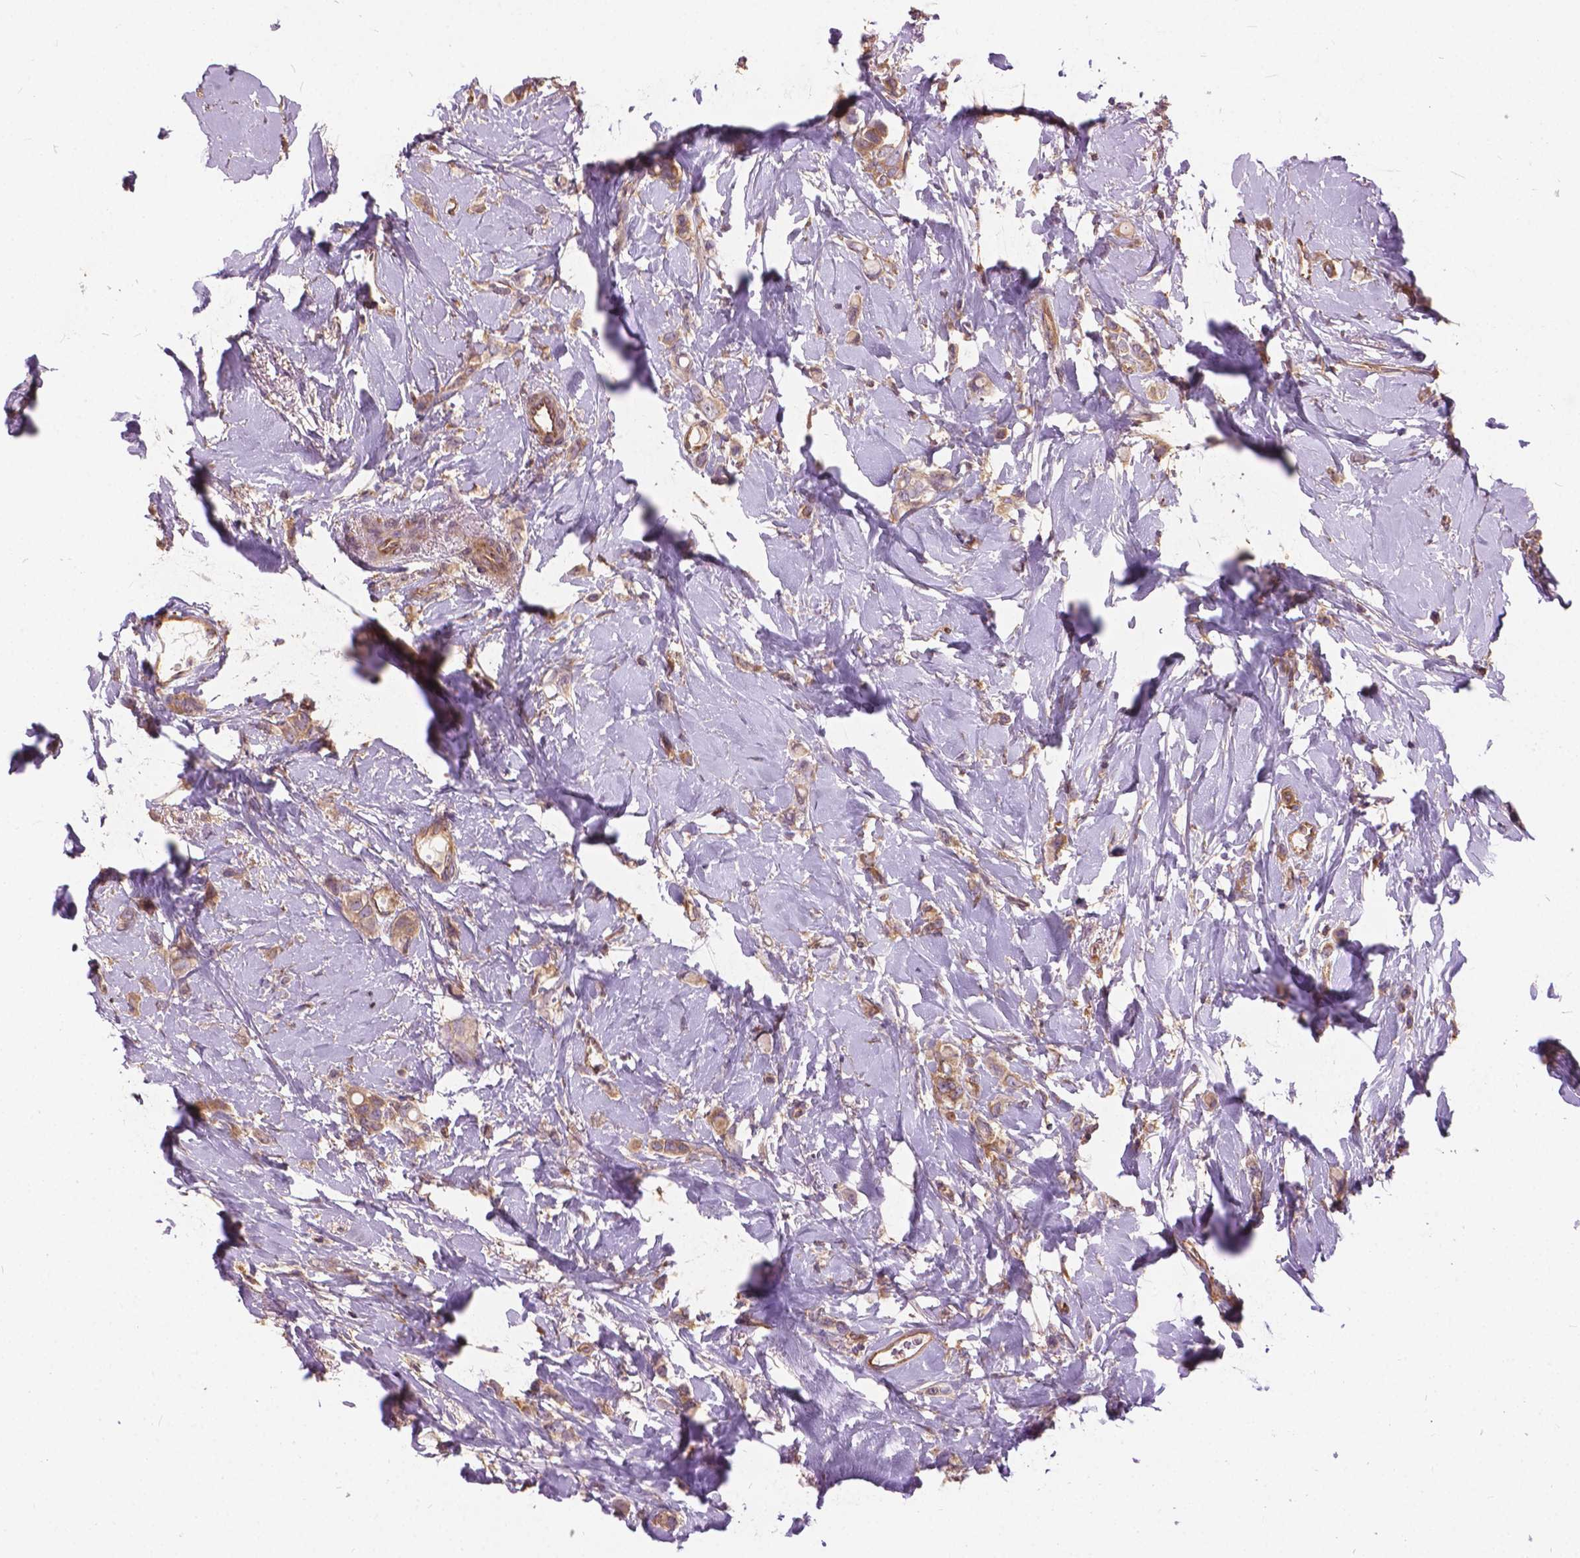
{"staining": {"intensity": "moderate", "quantity": ">75%", "location": "cytoplasmic/membranous"}, "tissue": "breast cancer", "cell_type": "Tumor cells", "image_type": "cancer", "snomed": [{"axis": "morphology", "description": "Lobular carcinoma"}, {"axis": "topography", "description": "Breast"}], "caption": "DAB (3,3'-diaminobenzidine) immunohistochemical staining of human lobular carcinoma (breast) shows moderate cytoplasmic/membranous protein staining in approximately >75% of tumor cells.", "gene": "MZT1", "patient": {"sex": "female", "age": 66}}